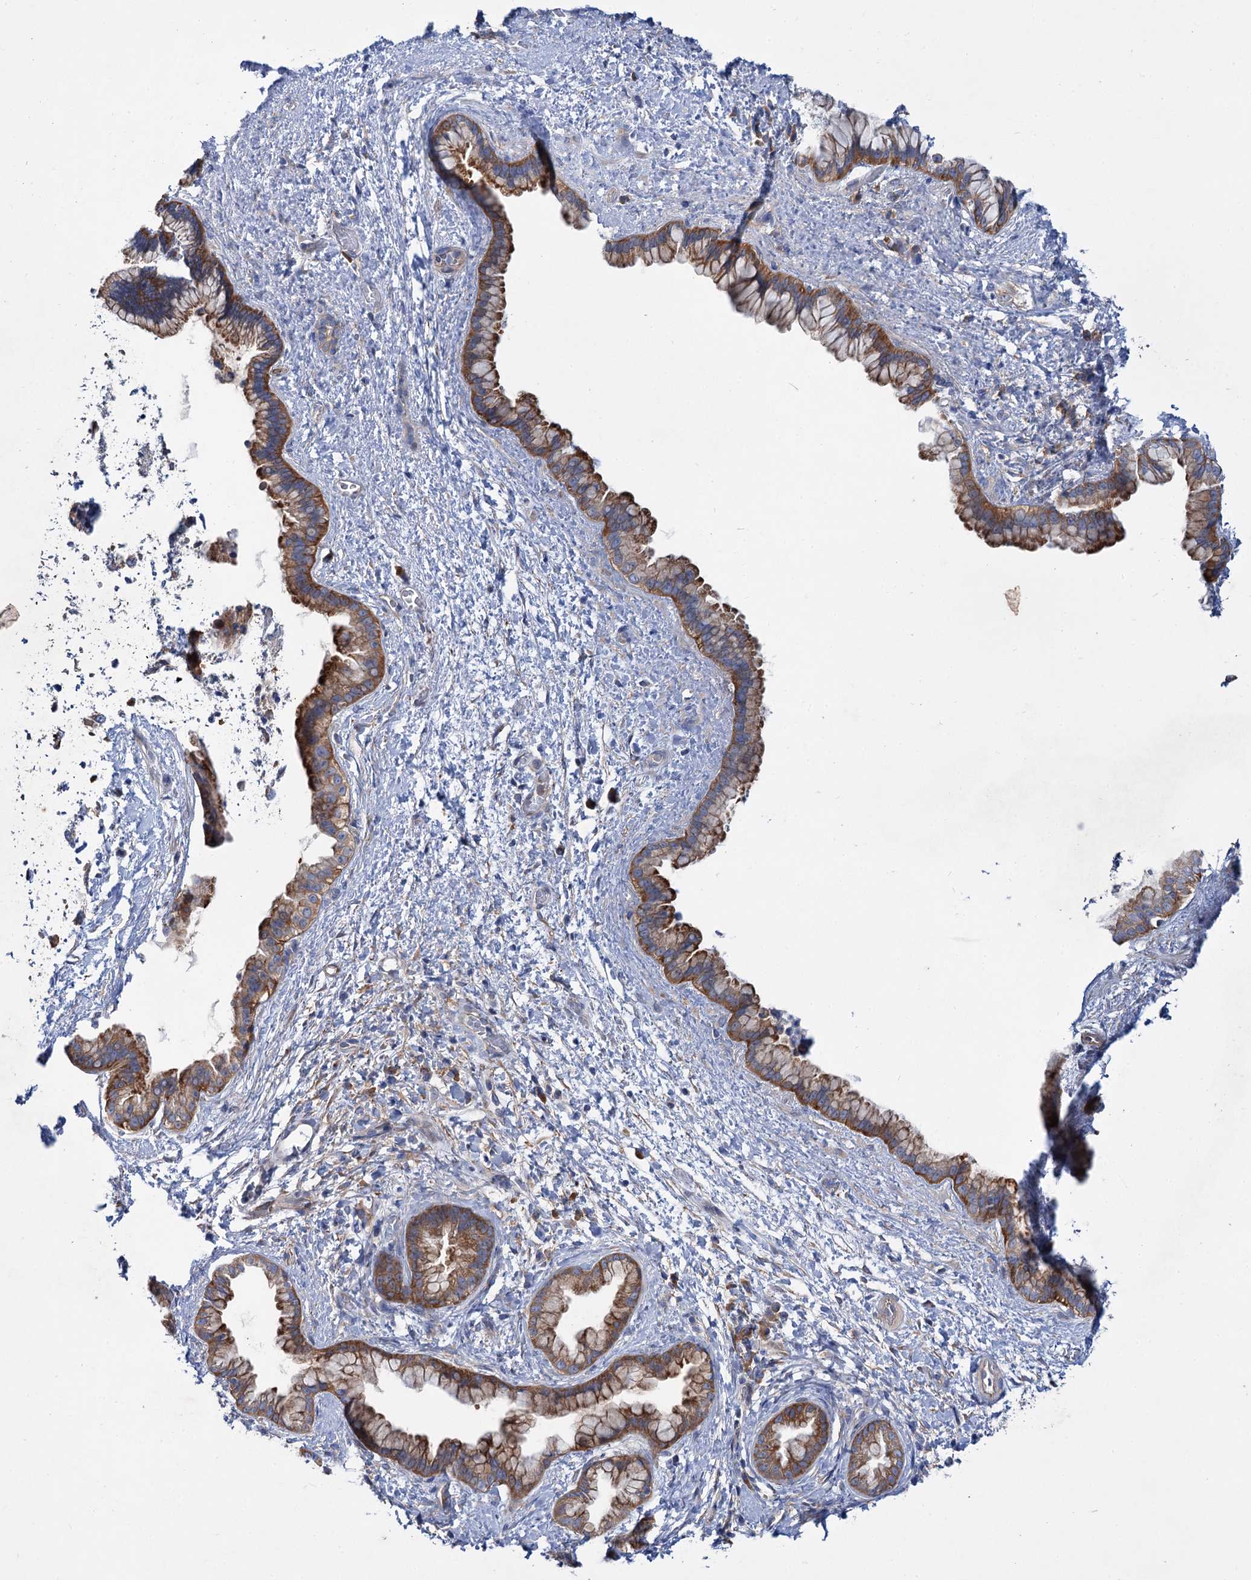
{"staining": {"intensity": "moderate", "quantity": ">75%", "location": "cytoplasmic/membranous"}, "tissue": "pancreatic cancer", "cell_type": "Tumor cells", "image_type": "cancer", "snomed": [{"axis": "morphology", "description": "Adenocarcinoma, NOS"}, {"axis": "topography", "description": "Pancreas"}], "caption": "DAB (3,3'-diaminobenzidine) immunohistochemical staining of human pancreatic cancer (adenocarcinoma) demonstrates moderate cytoplasmic/membranous protein expression in approximately >75% of tumor cells.", "gene": "TRIM55", "patient": {"sex": "female", "age": 78}}